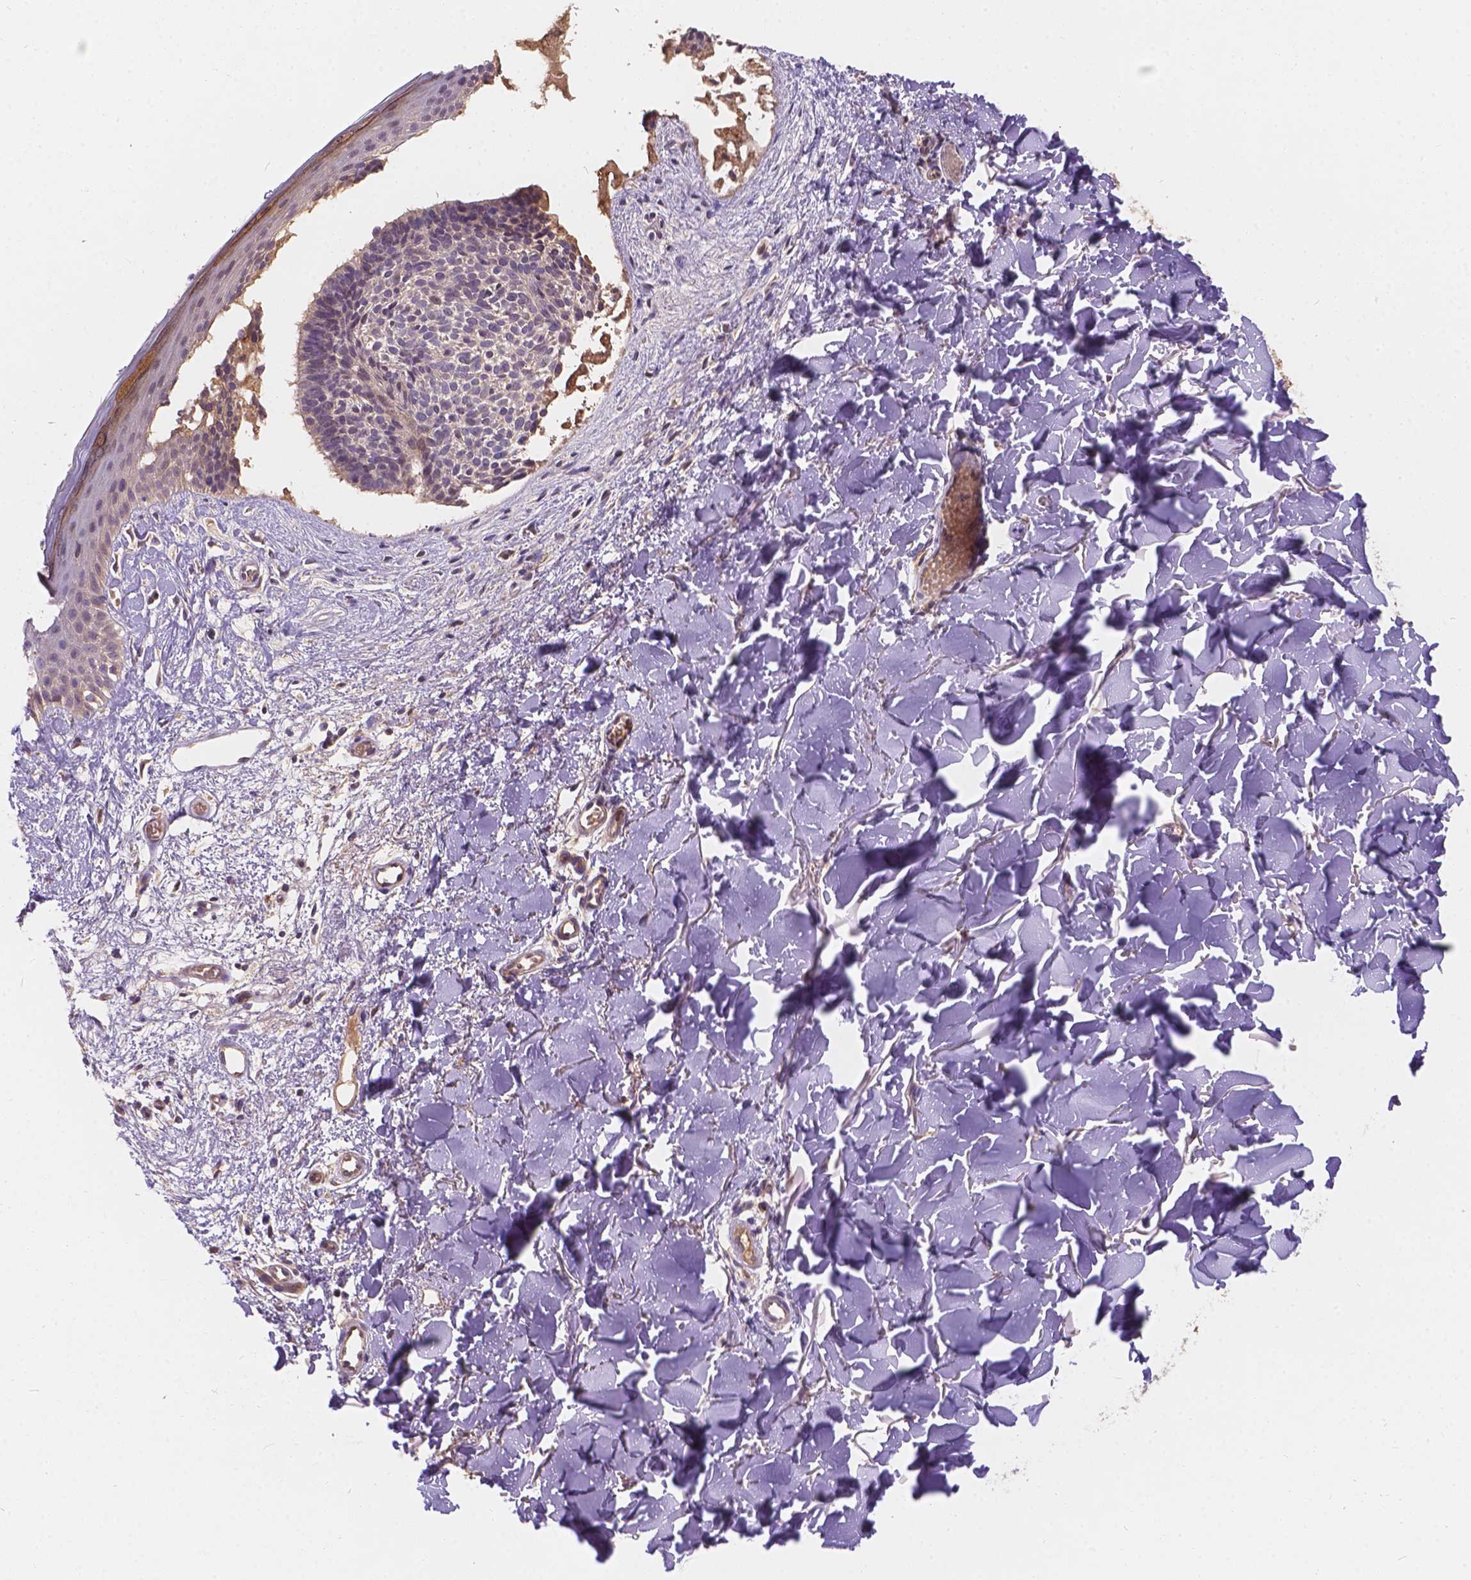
{"staining": {"intensity": "negative", "quantity": "none", "location": "none"}, "tissue": "skin cancer", "cell_type": "Tumor cells", "image_type": "cancer", "snomed": [{"axis": "morphology", "description": "Basal cell carcinoma"}, {"axis": "topography", "description": "Skin"}], "caption": "Image shows no significant protein staining in tumor cells of skin cancer.", "gene": "CDK10", "patient": {"sex": "male", "age": 51}}